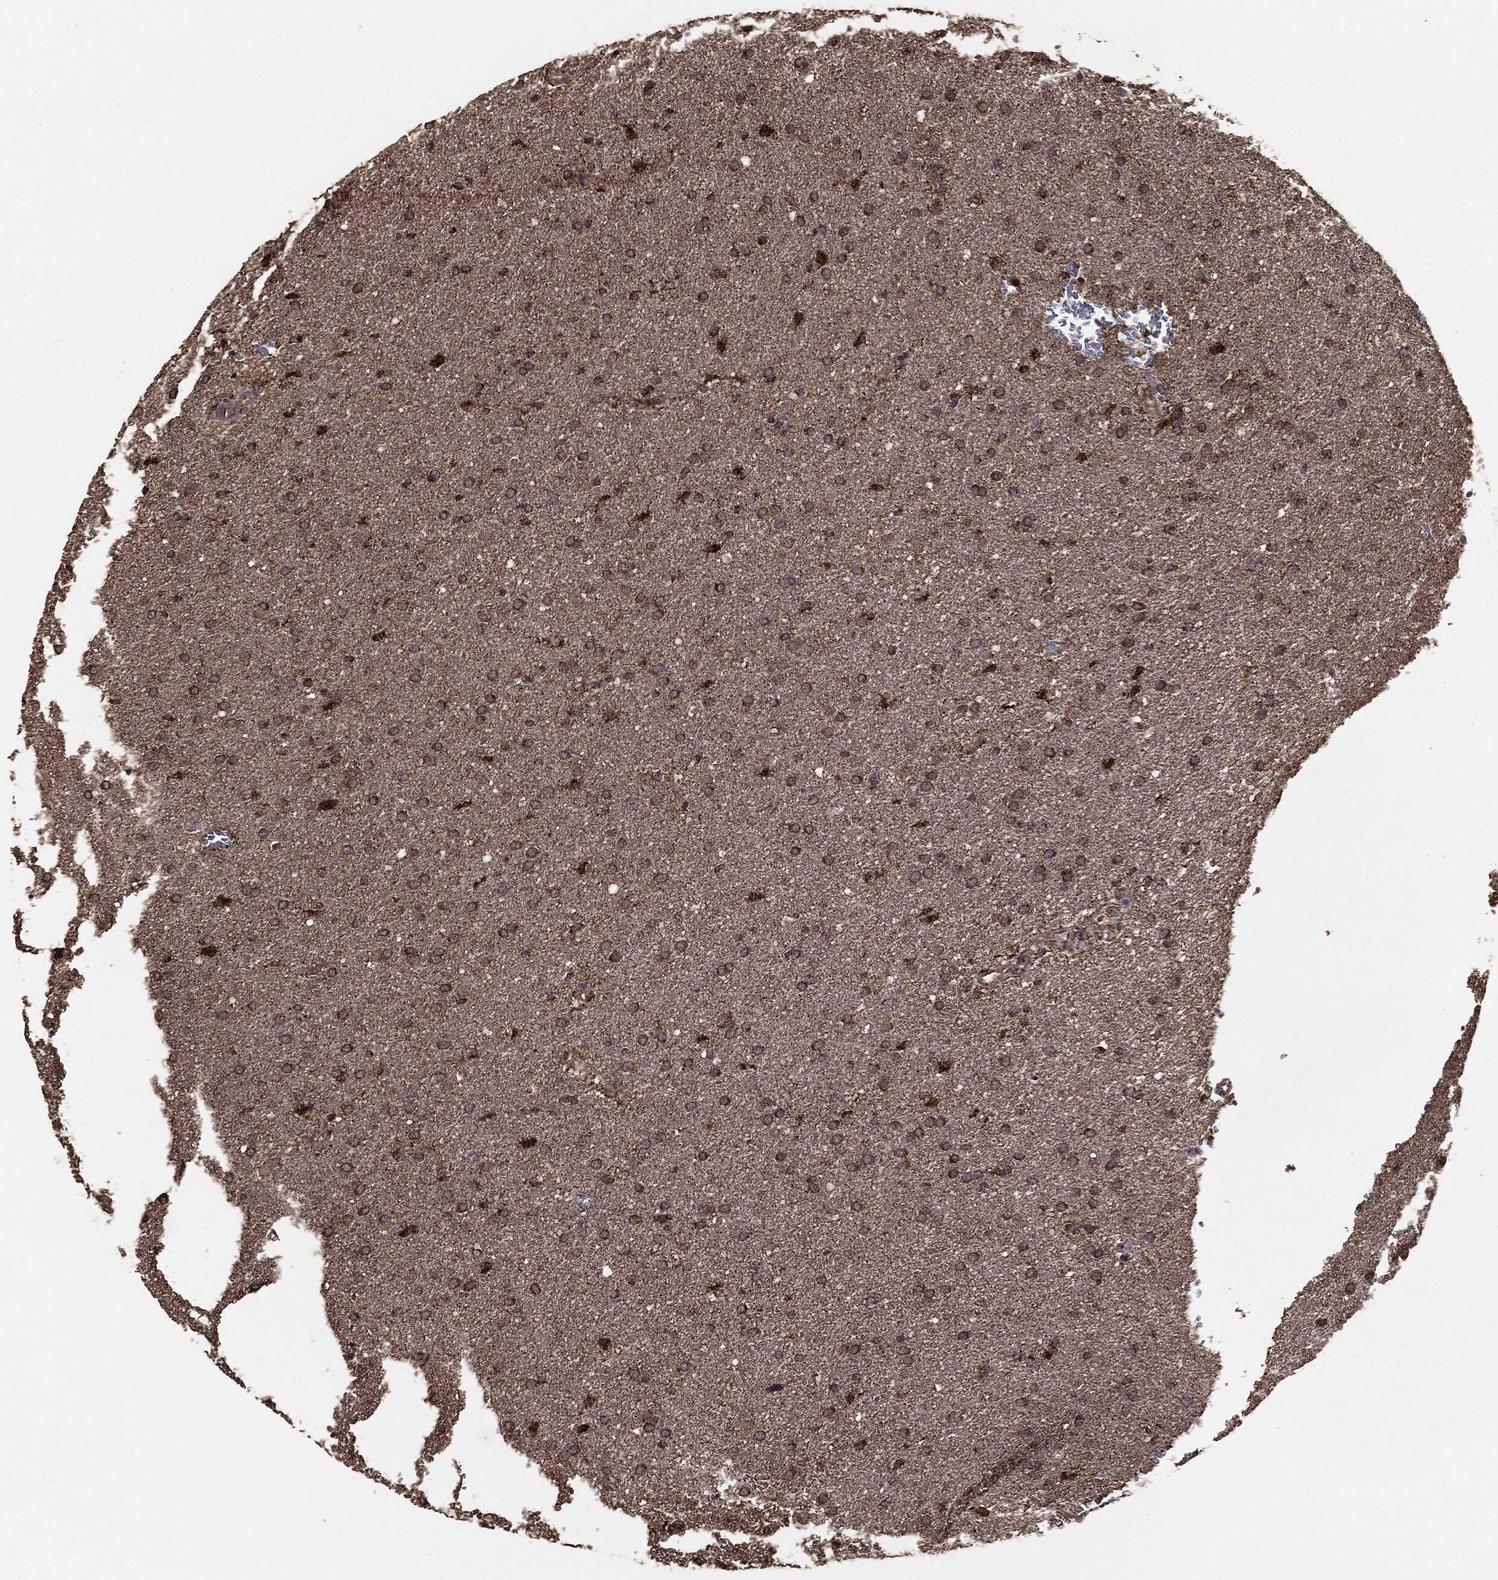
{"staining": {"intensity": "strong", "quantity": ">75%", "location": "cytoplasmic/membranous"}, "tissue": "glioma", "cell_type": "Tumor cells", "image_type": "cancer", "snomed": [{"axis": "morphology", "description": "Glioma, malignant, Low grade"}, {"axis": "topography", "description": "Brain"}], "caption": "This micrograph exhibits immunohistochemistry (IHC) staining of human malignant glioma (low-grade), with high strong cytoplasmic/membranous staining in about >75% of tumor cells.", "gene": "MTOR", "patient": {"sex": "female", "age": 37}}